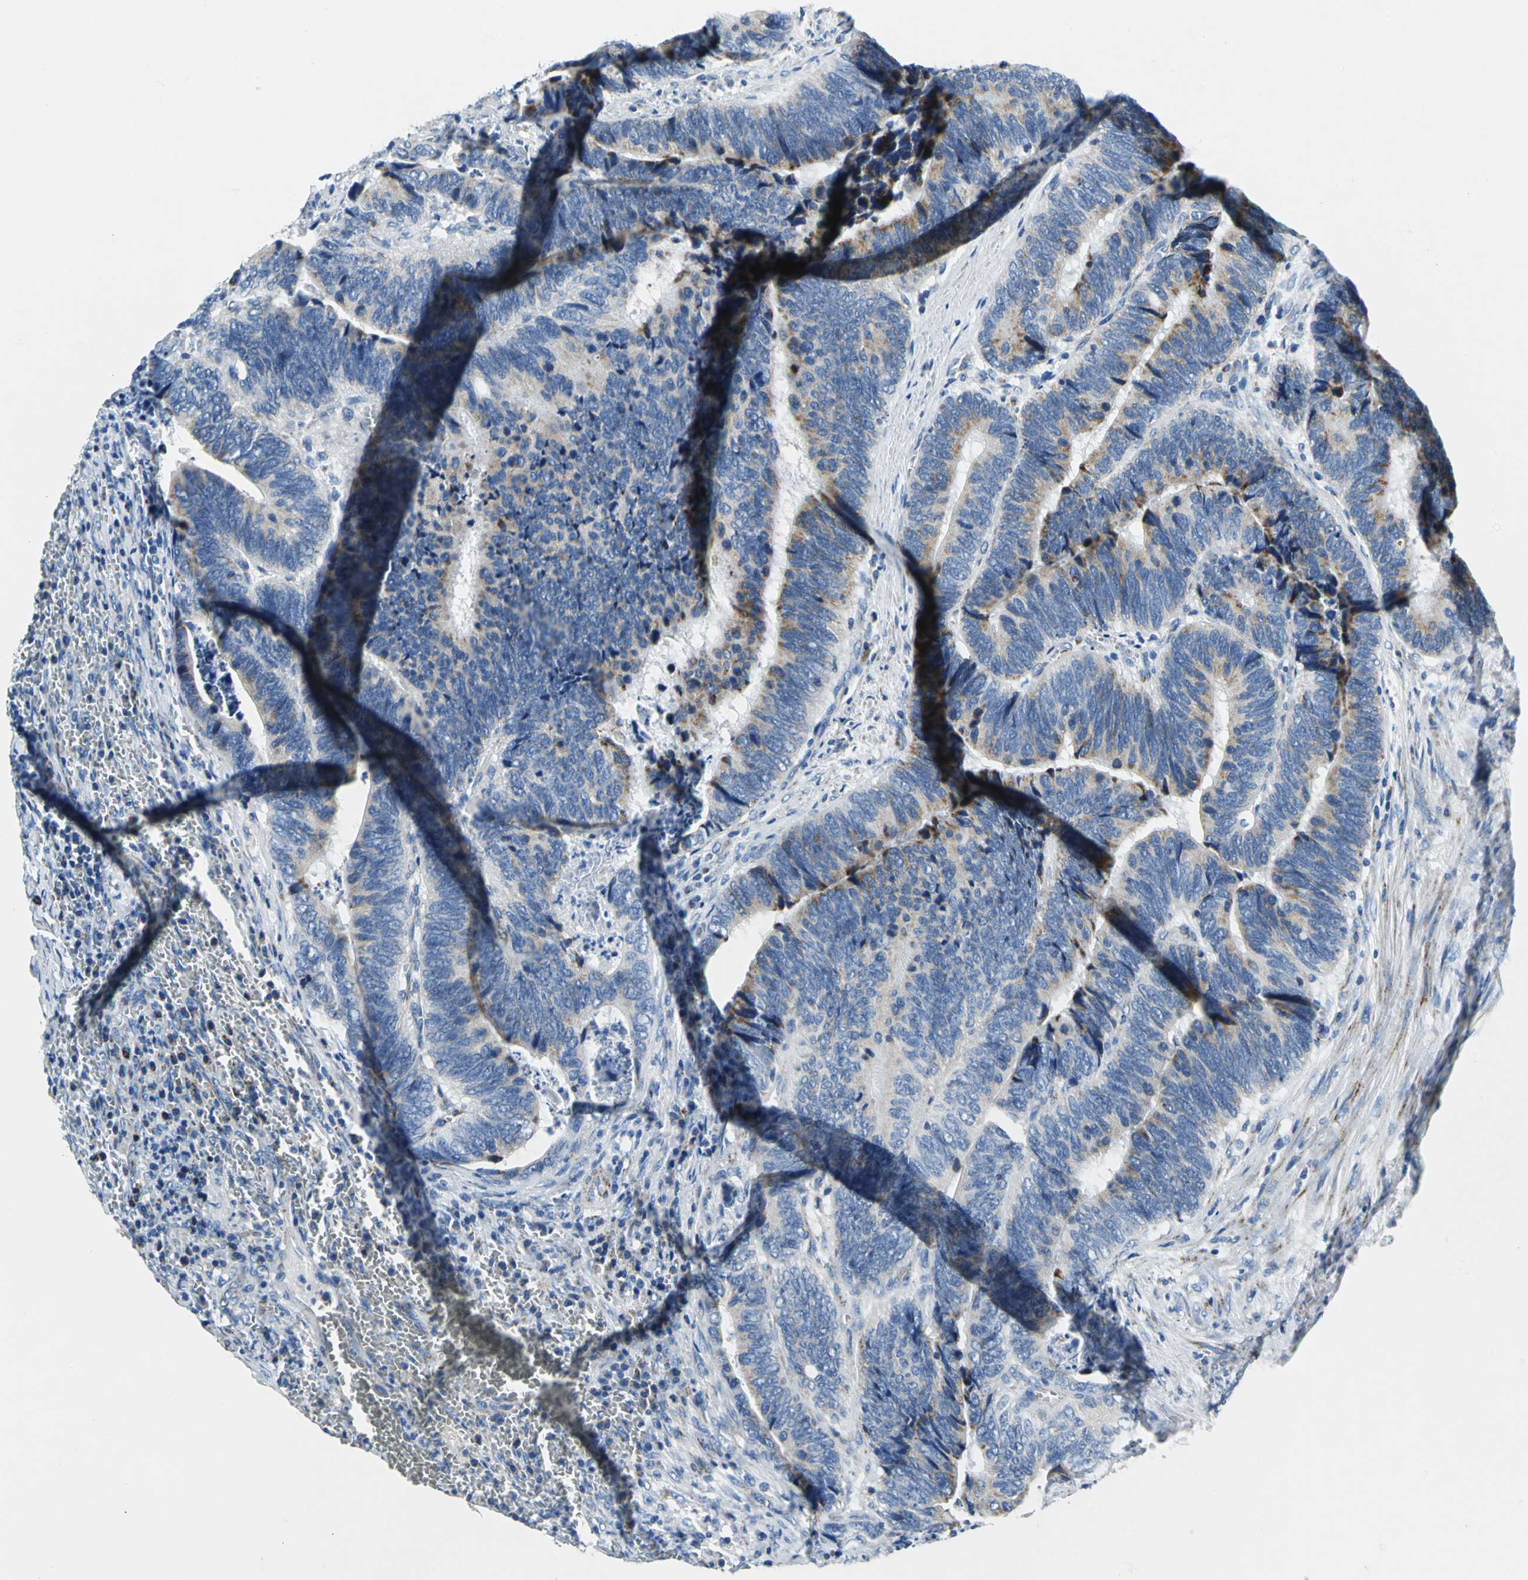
{"staining": {"intensity": "moderate", "quantity": "<25%", "location": "cytoplasmic/membranous"}, "tissue": "colorectal cancer", "cell_type": "Tumor cells", "image_type": "cancer", "snomed": [{"axis": "morphology", "description": "Adenocarcinoma, NOS"}, {"axis": "topography", "description": "Colon"}], "caption": "This micrograph displays immunohistochemistry (IHC) staining of human colorectal adenocarcinoma, with low moderate cytoplasmic/membranous positivity in about <25% of tumor cells.", "gene": "IFI6", "patient": {"sex": "male", "age": 72}}